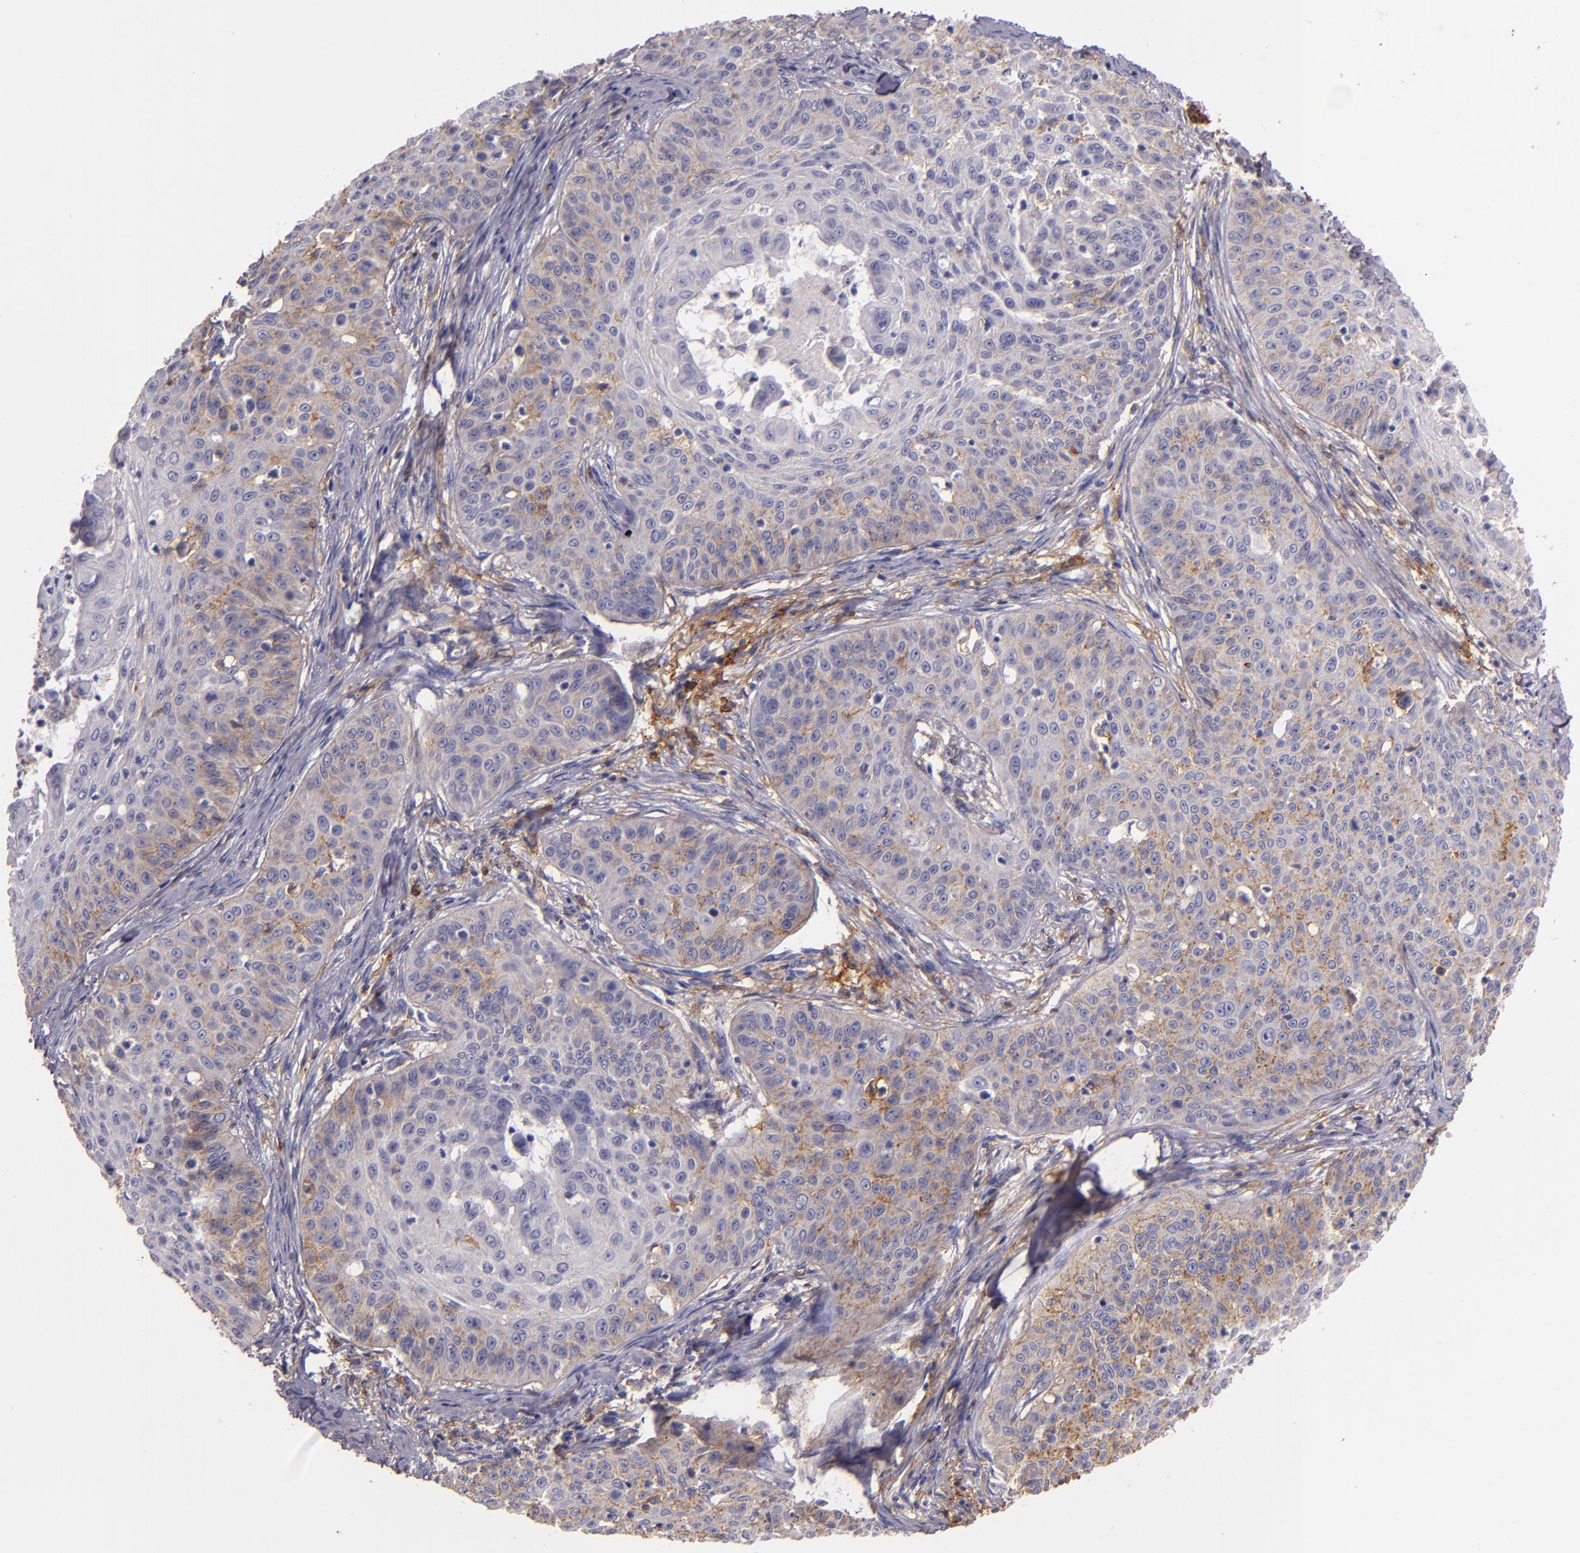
{"staining": {"intensity": "weak", "quantity": "25%-75%", "location": "cytoplasmic/membranous"}, "tissue": "skin cancer", "cell_type": "Tumor cells", "image_type": "cancer", "snomed": [{"axis": "morphology", "description": "Squamous cell carcinoma, NOS"}, {"axis": "topography", "description": "Skin"}], "caption": "Immunohistochemistry (IHC) histopathology image of neoplastic tissue: squamous cell carcinoma (skin) stained using immunohistochemistry shows low levels of weak protein expression localized specifically in the cytoplasmic/membranous of tumor cells, appearing as a cytoplasmic/membranous brown color.", "gene": "C5AR1", "patient": {"sex": "male", "age": 82}}